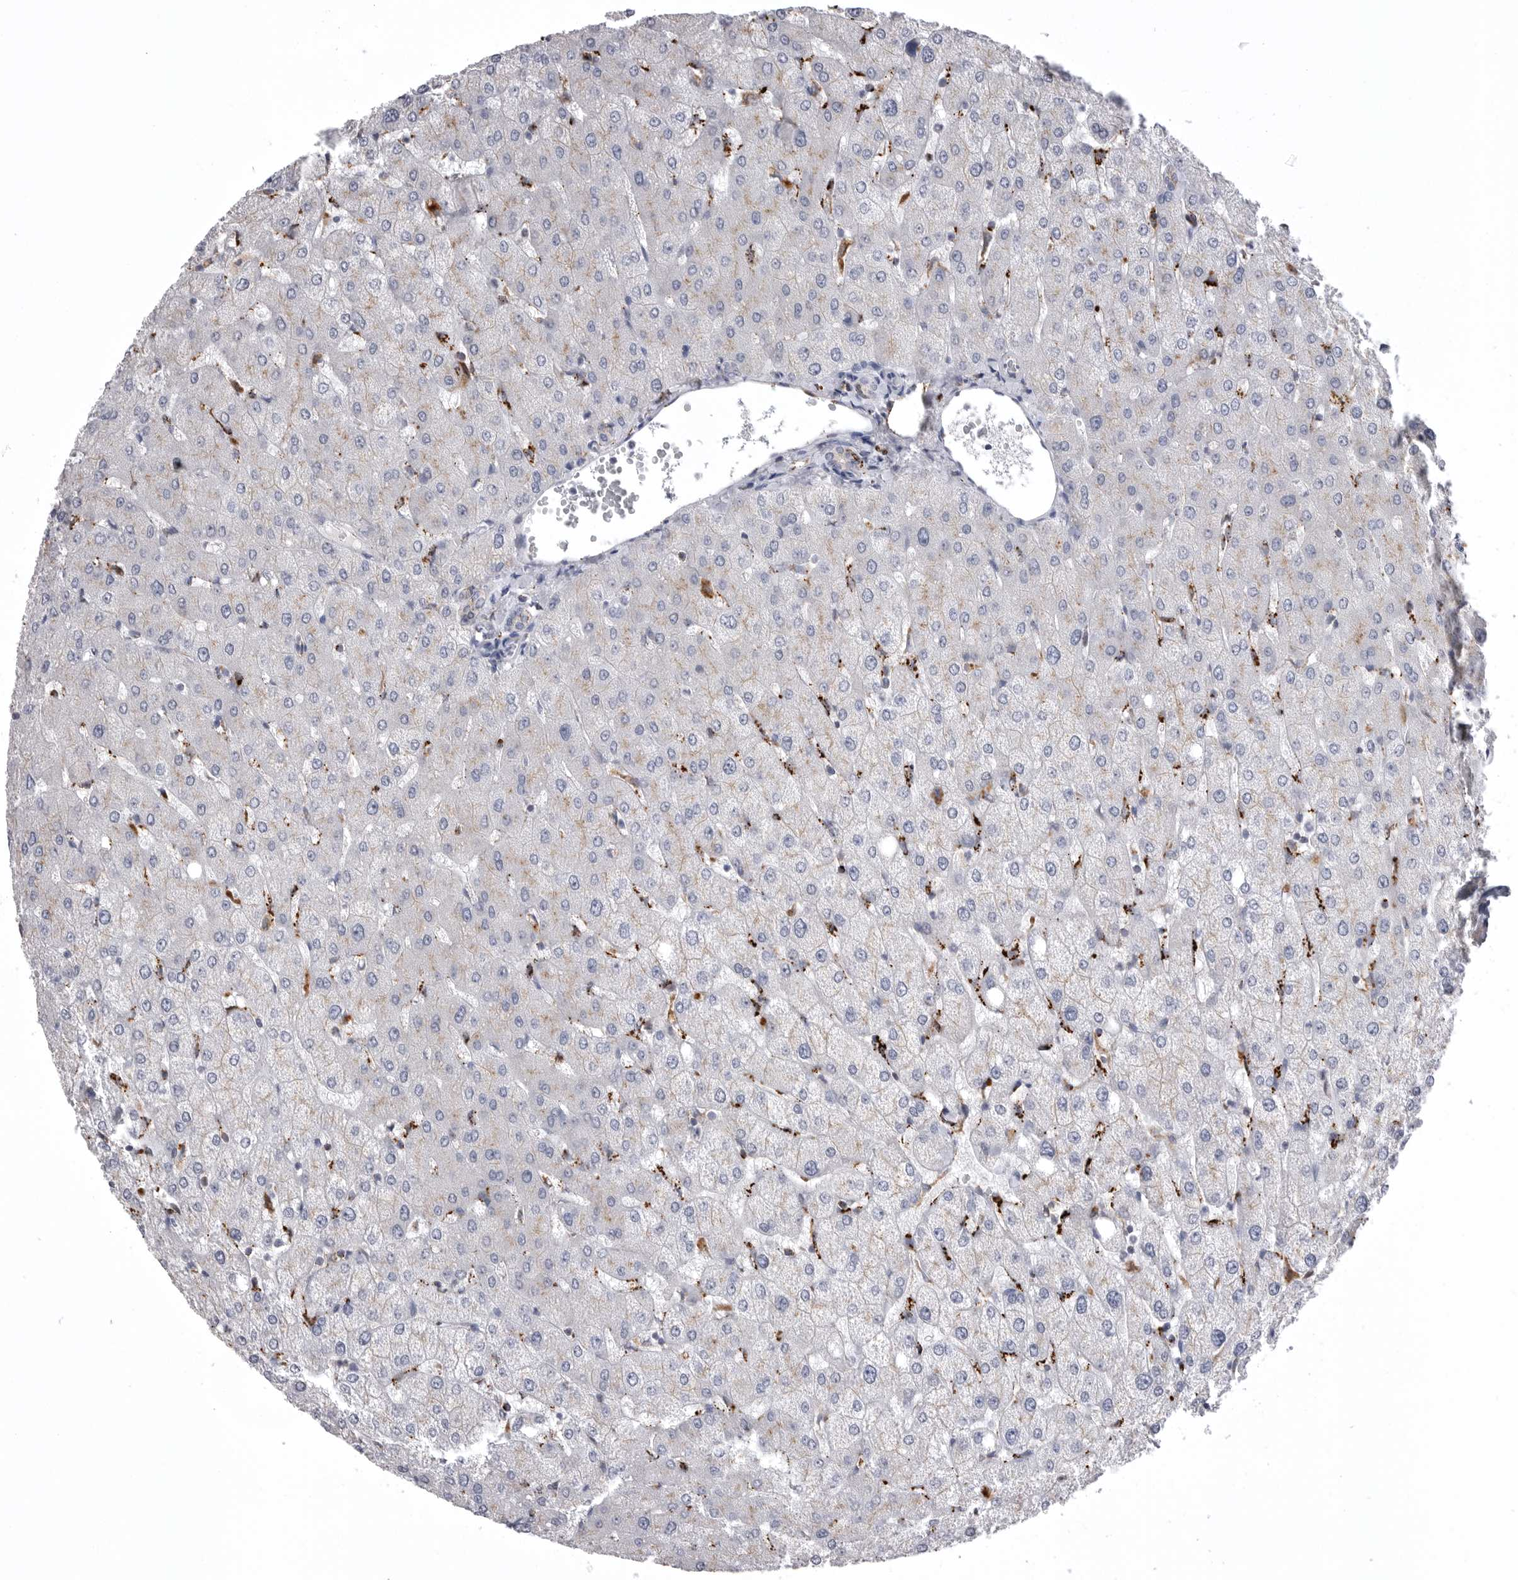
{"staining": {"intensity": "negative", "quantity": "none", "location": "none"}, "tissue": "liver", "cell_type": "Cholangiocytes", "image_type": "normal", "snomed": [{"axis": "morphology", "description": "Normal tissue, NOS"}, {"axis": "topography", "description": "Liver"}], "caption": "Photomicrograph shows no protein positivity in cholangiocytes of normal liver.", "gene": "PSPN", "patient": {"sex": "female", "age": 54}}